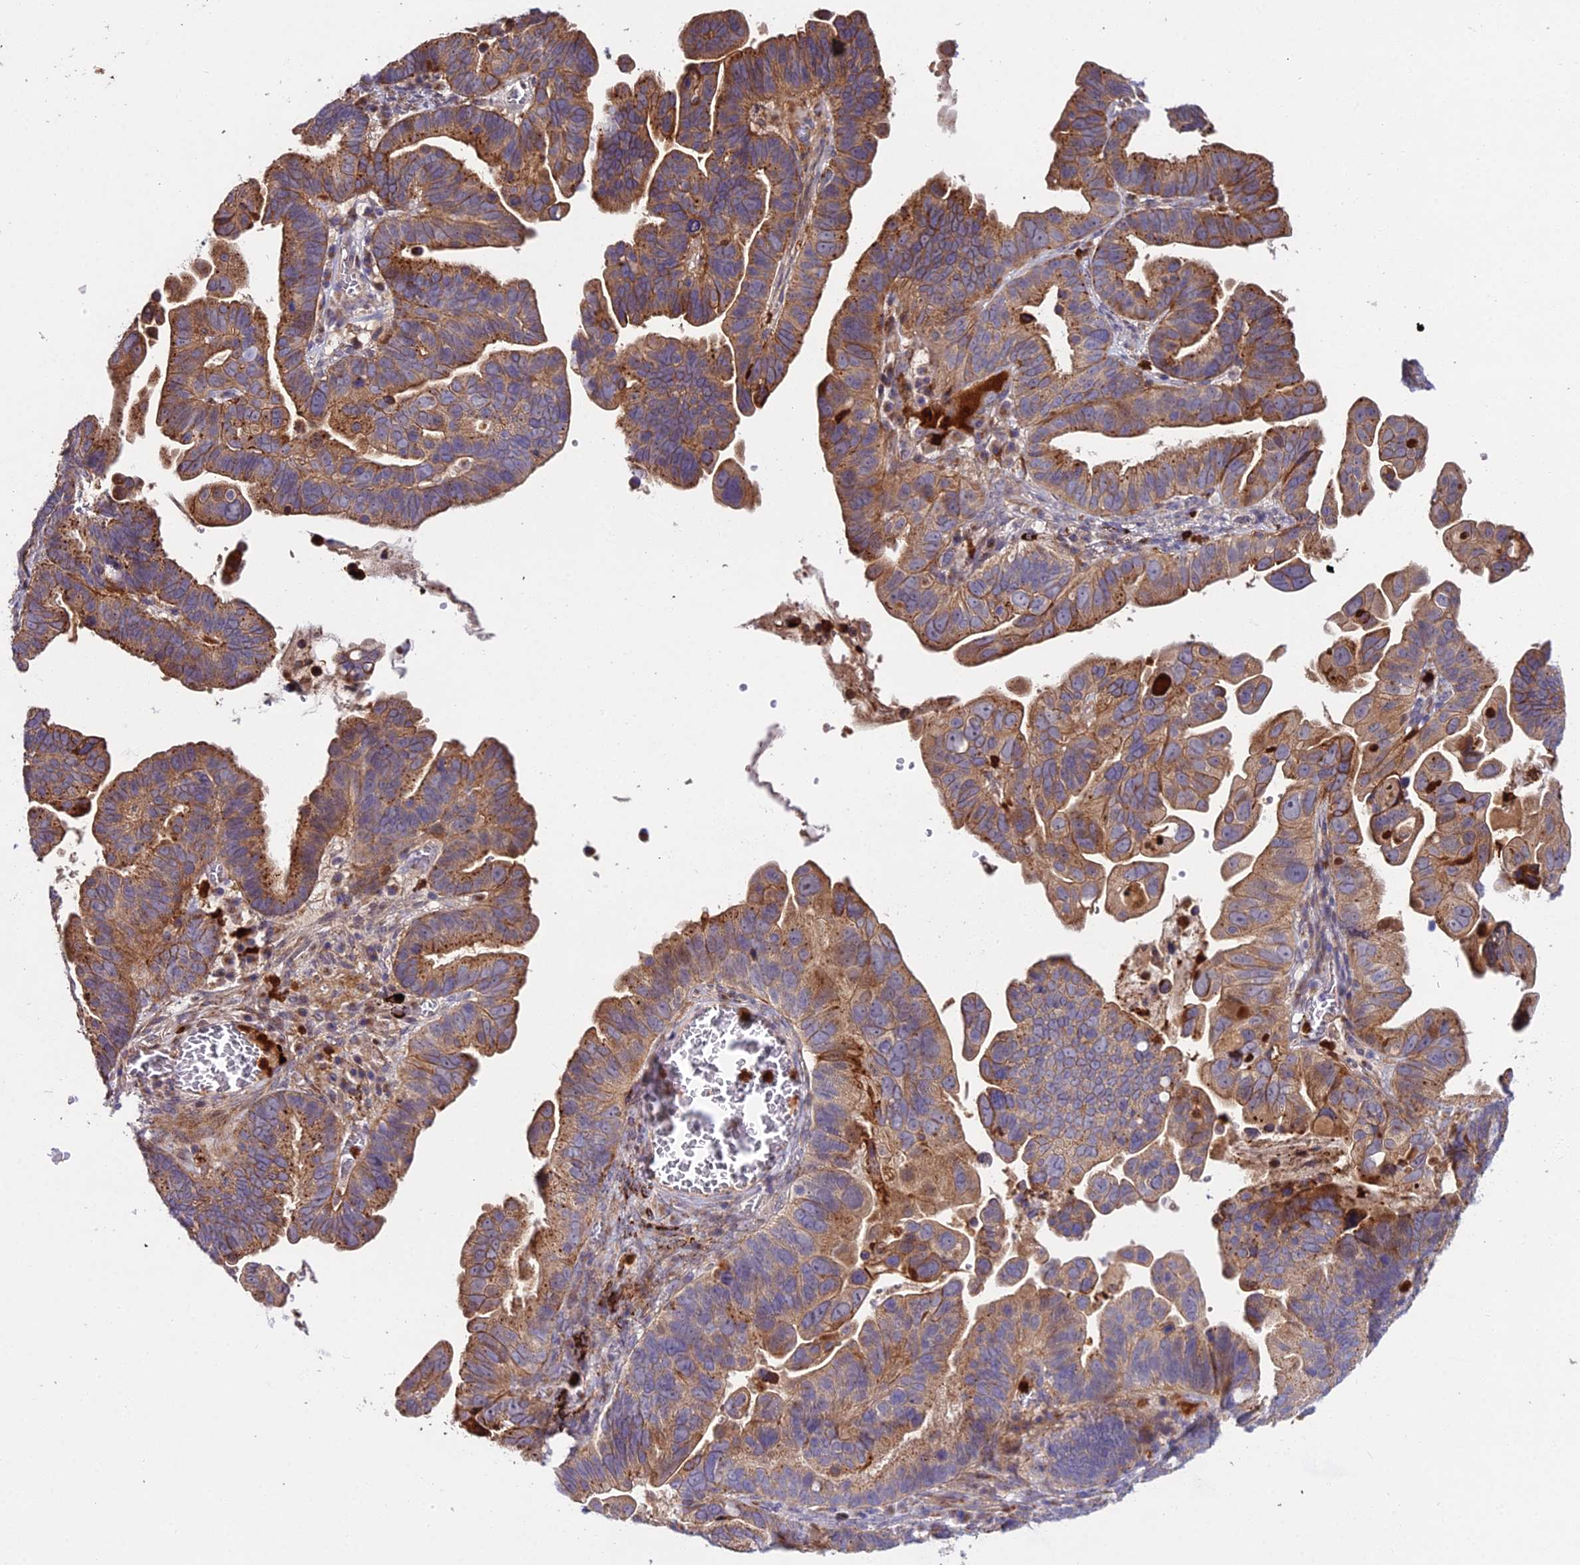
{"staining": {"intensity": "moderate", "quantity": "25%-75%", "location": "cytoplasmic/membranous"}, "tissue": "ovarian cancer", "cell_type": "Tumor cells", "image_type": "cancer", "snomed": [{"axis": "morphology", "description": "Cystadenocarcinoma, serous, NOS"}, {"axis": "topography", "description": "Ovary"}], "caption": "Immunohistochemical staining of serous cystadenocarcinoma (ovarian) exhibits medium levels of moderate cytoplasmic/membranous expression in about 25%-75% of tumor cells.", "gene": "EID2", "patient": {"sex": "female", "age": 56}}